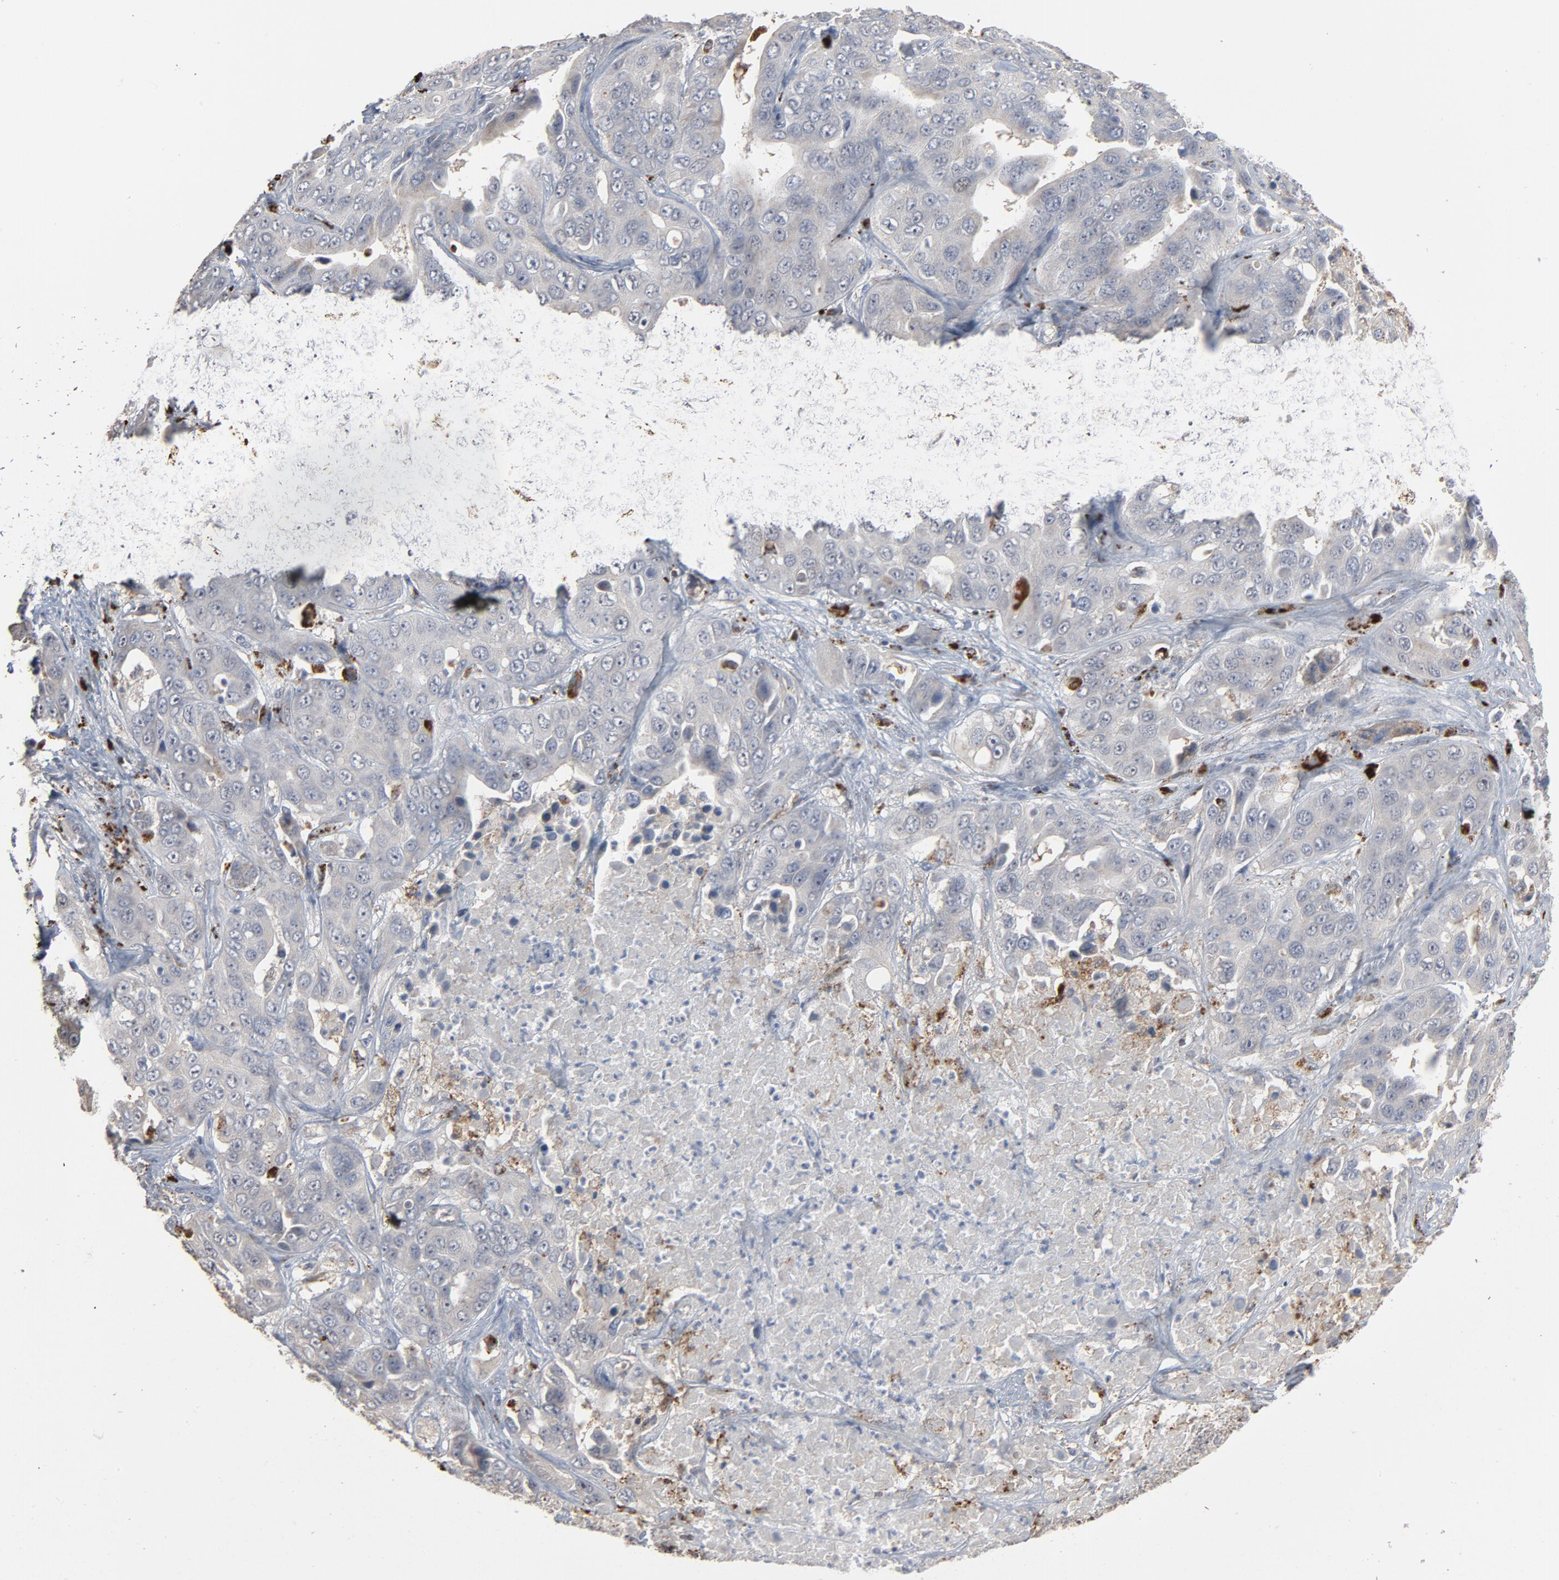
{"staining": {"intensity": "negative", "quantity": "none", "location": "none"}, "tissue": "liver cancer", "cell_type": "Tumor cells", "image_type": "cancer", "snomed": [{"axis": "morphology", "description": "Cholangiocarcinoma"}, {"axis": "topography", "description": "Liver"}], "caption": "The photomicrograph shows no staining of tumor cells in liver cancer.", "gene": "POMT2", "patient": {"sex": "female", "age": 52}}